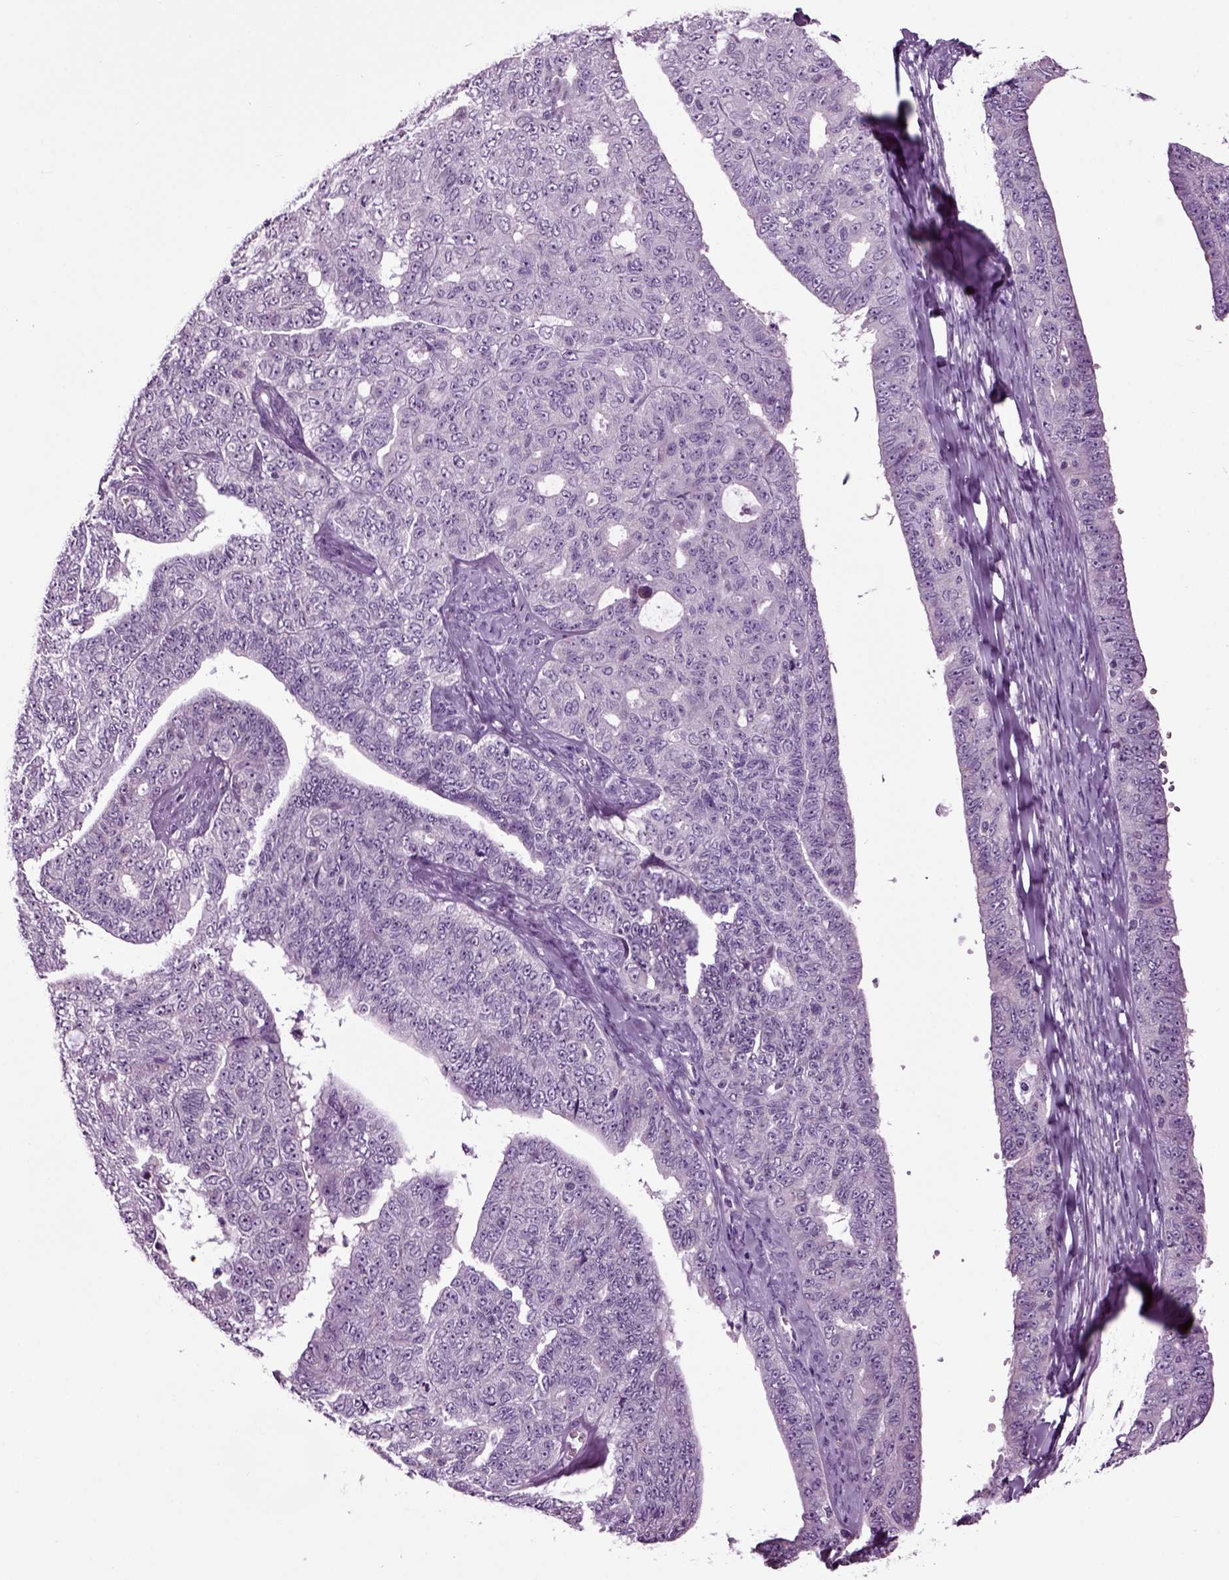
{"staining": {"intensity": "negative", "quantity": "none", "location": "none"}, "tissue": "ovarian cancer", "cell_type": "Tumor cells", "image_type": "cancer", "snomed": [{"axis": "morphology", "description": "Cystadenocarcinoma, serous, NOS"}, {"axis": "topography", "description": "Ovary"}], "caption": "The histopathology image displays no staining of tumor cells in ovarian serous cystadenocarcinoma.", "gene": "SPATA17", "patient": {"sex": "female", "age": 71}}